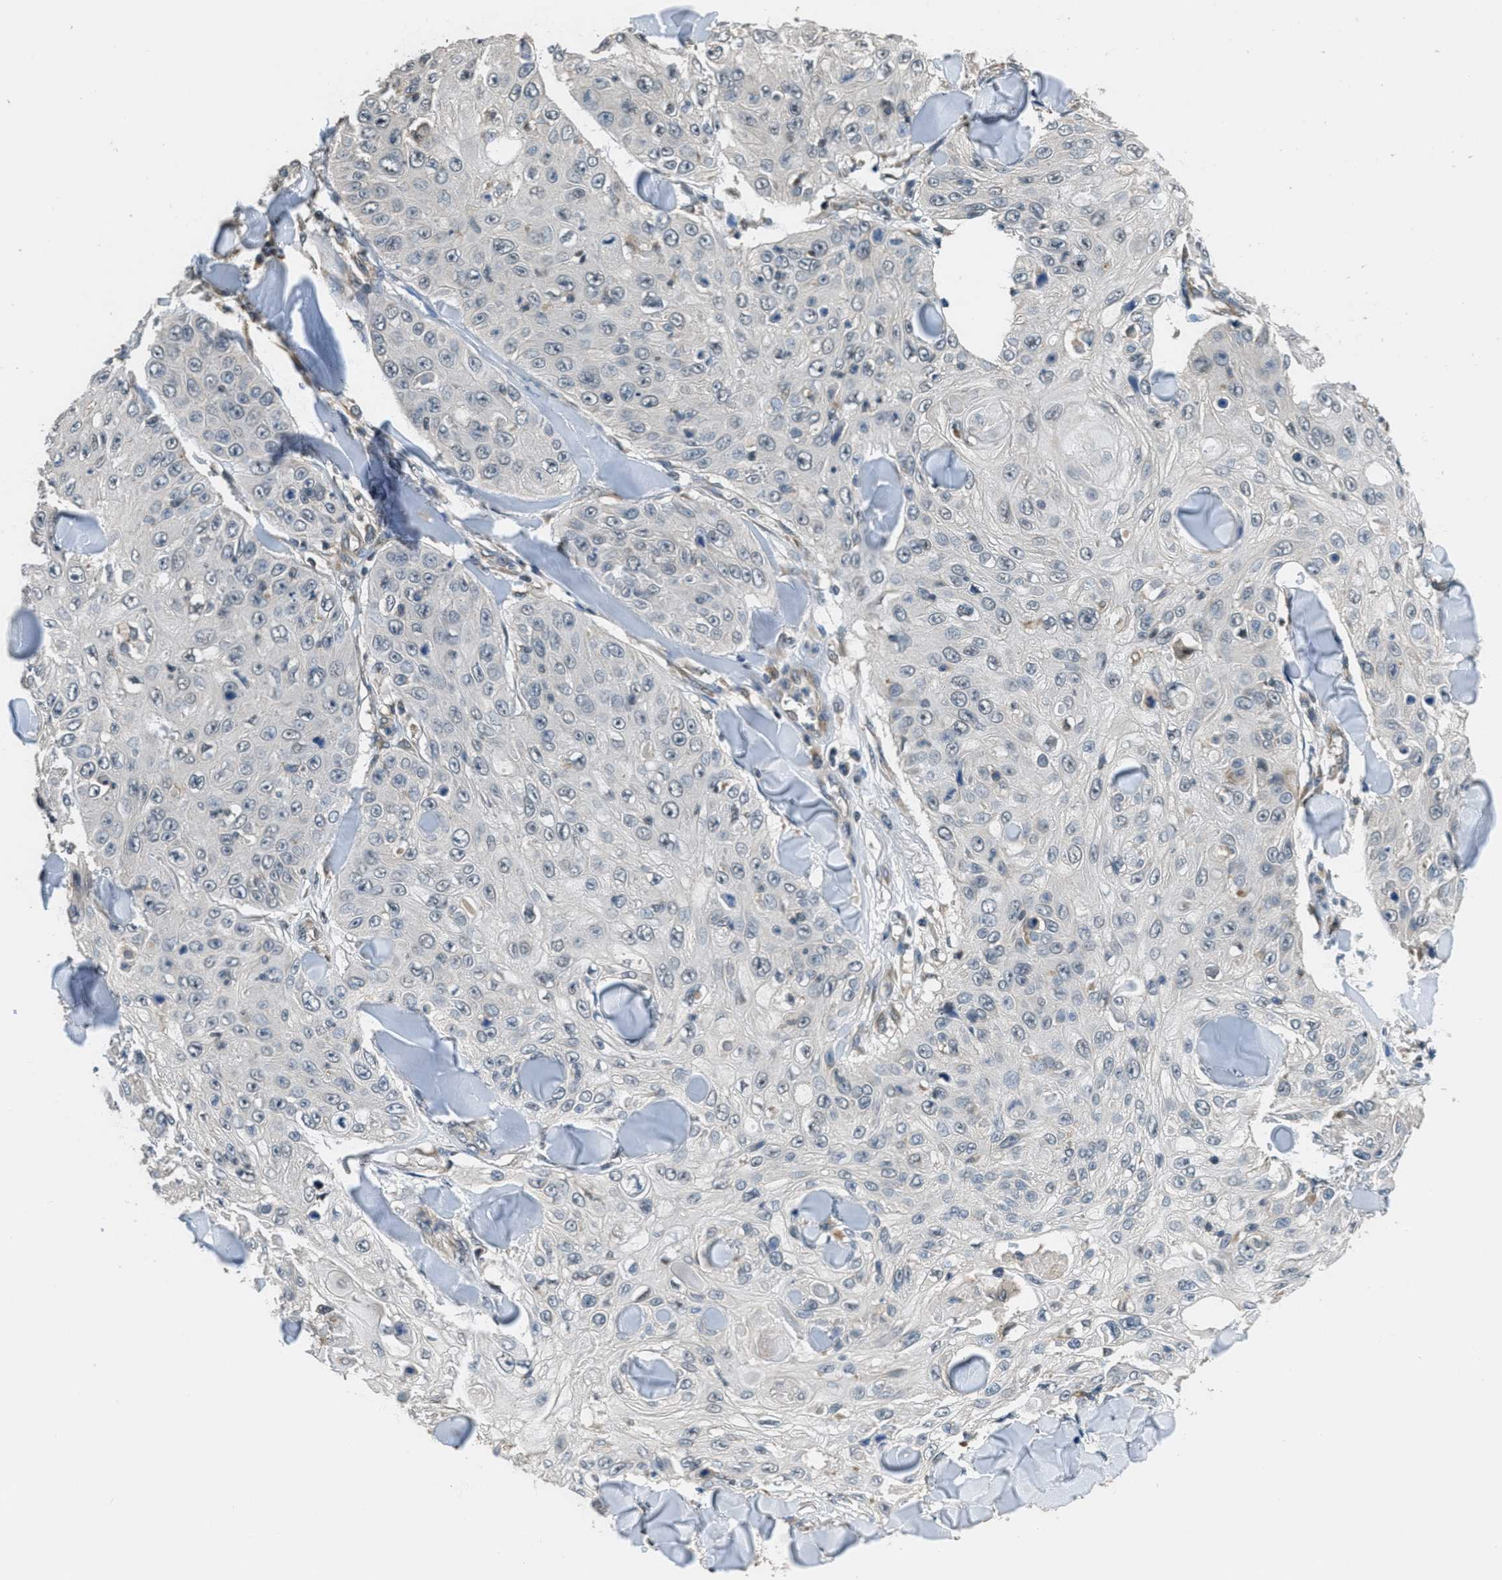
{"staining": {"intensity": "negative", "quantity": "none", "location": "none"}, "tissue": "skin cancer", "cell_type": "Tumor cells", "image_type": "cancer", "snomed": [{"axis": "morphology", "description": "Squamous cell carcinoma, NOS"}, {"axis": "topography", "description": "Skin"}], "caption": "There is no significant staining in tumor cells of skin cancer. (Immunohistochemistry (ihc), brightfield microscopy, high magnification).", "gene": "NAT1", "patient": {"sex": "male", "age": 86}}